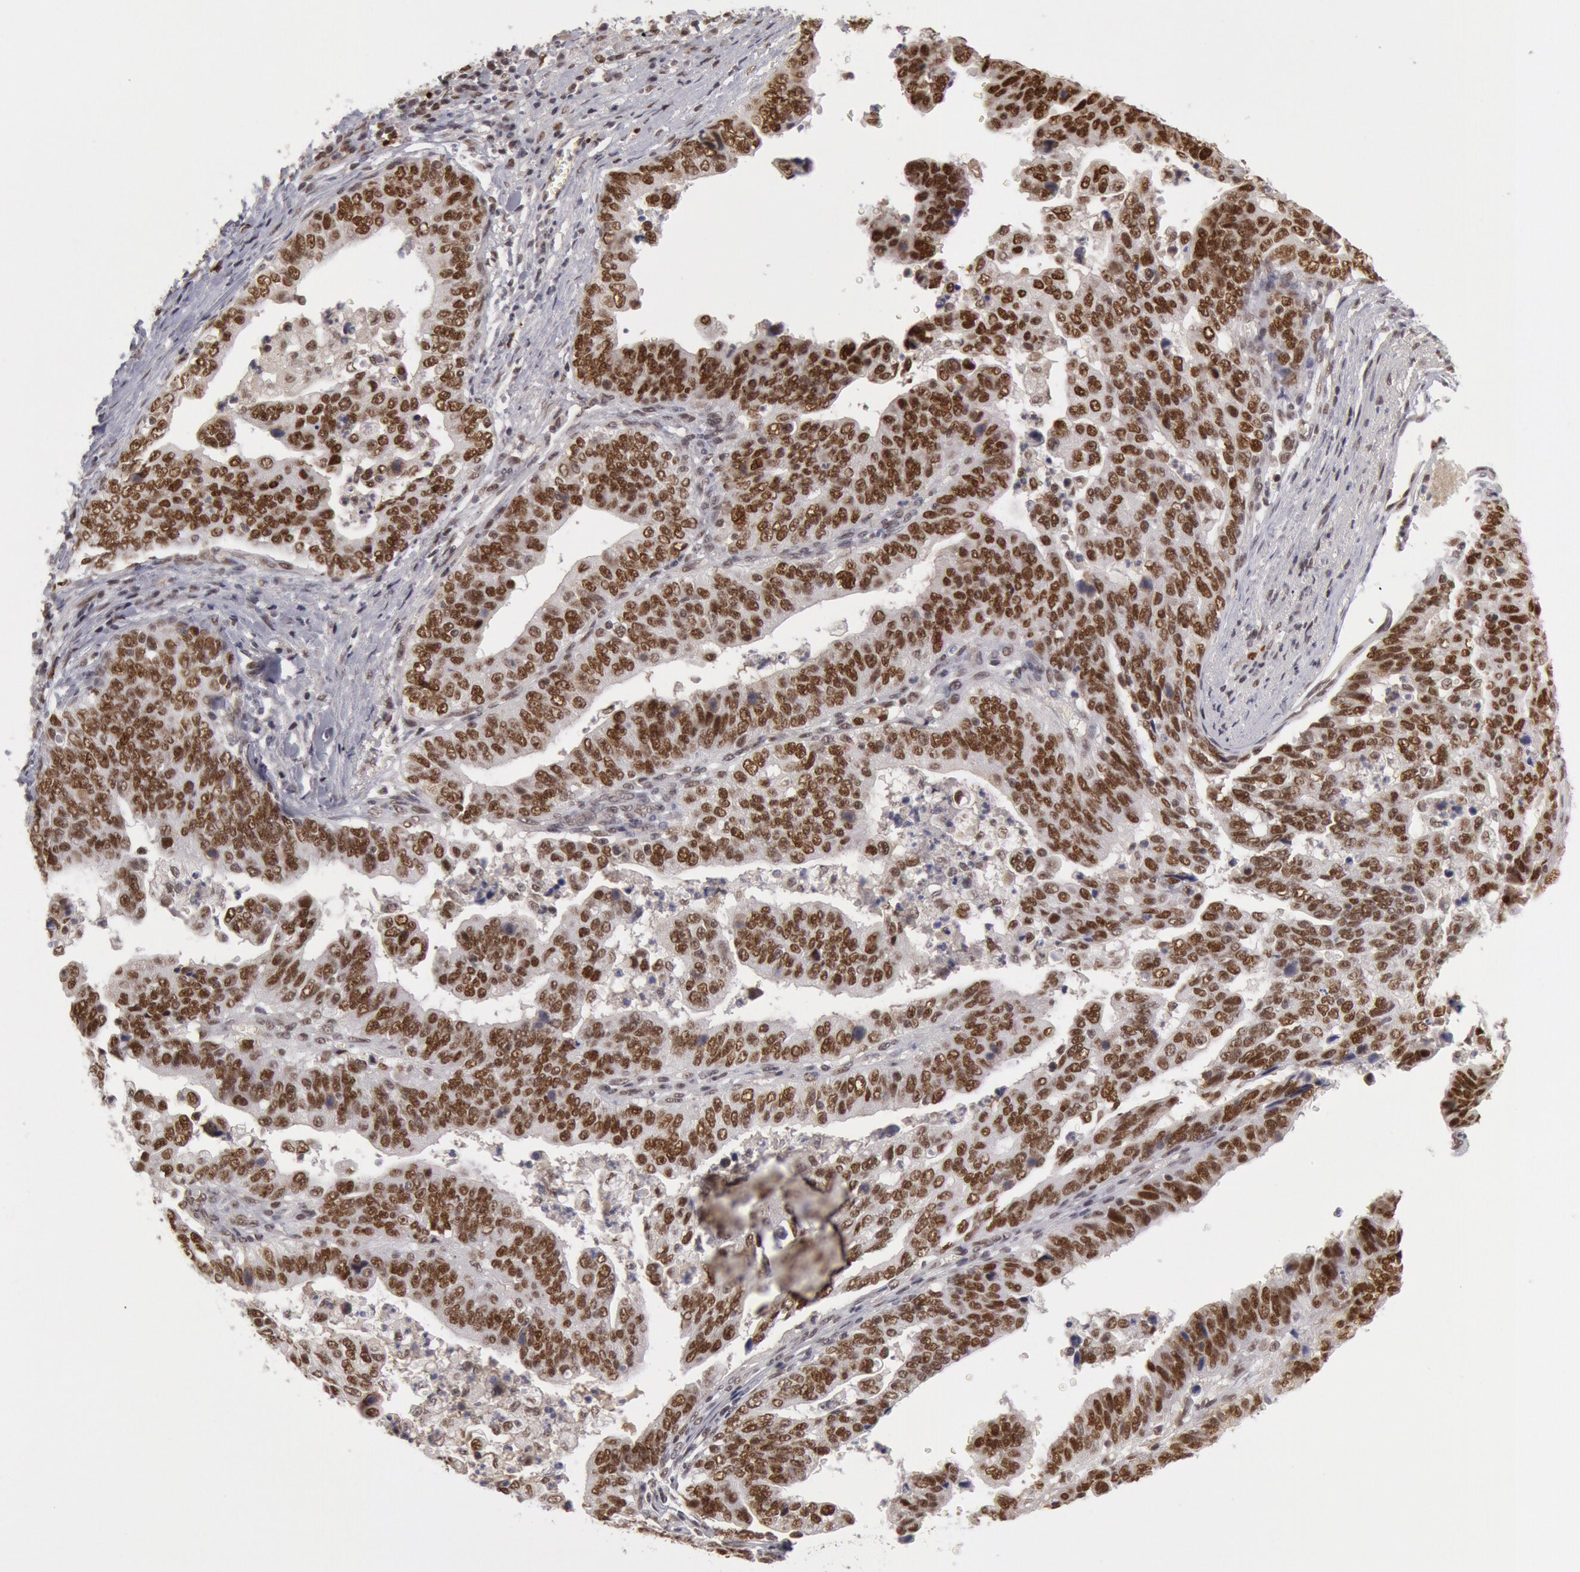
{"staining": {"intensity": "moderate", "quantity": ">75%", "location": "nuclear"}, "tissue": "stomach cancer", "cell_type": "Tumor cells", "image_type": "cancer", "snomed": [{"axis": "morphology", "description": "Adenocarcinoma, NOS"}, {"axis": "topography", "description": "Stomach, upper"}], "caption": "Protein analysis of stomach adenocarcinoma tissue reveals moderate nuclear positivity in about >75% of tumor cells.", "gene": "PPP4R3B", "patient": {"sex": "female", "age": 50}}